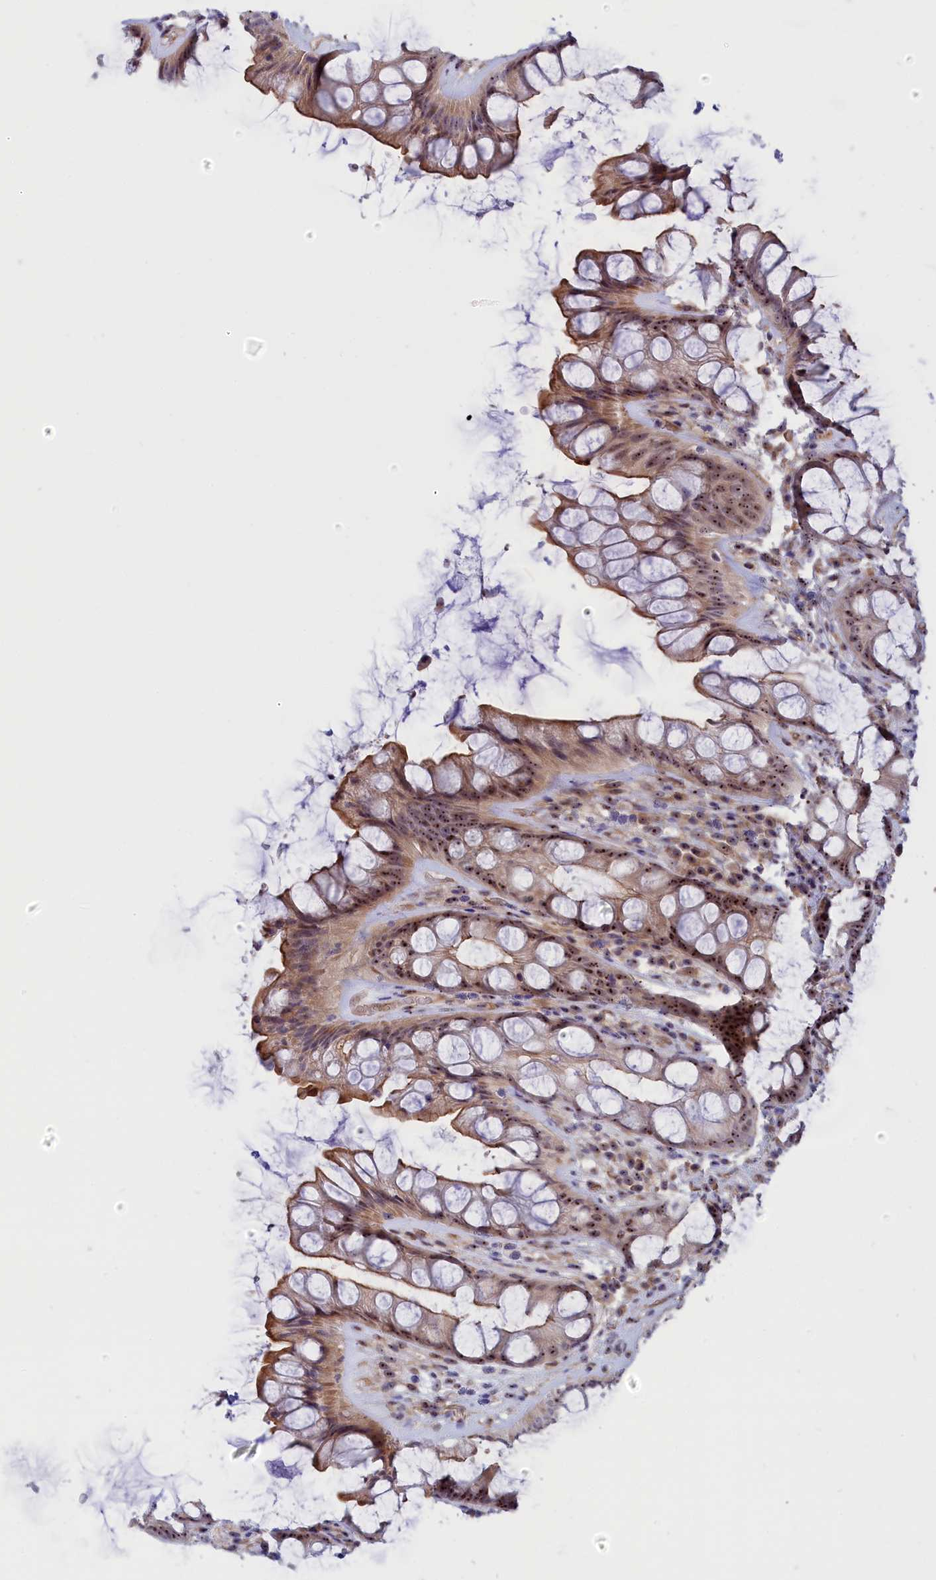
{"staining": {"intensity": "moderate", "quantity": ">75%", "location": "cytoplasmic/membranous,nuclear"}, "tissue": "rectum", "cell_type": "Glandular cells", "image_type": "normal", "snomed": [{"axis": "morphology", "description": "Normal tissue, NOS"}, {"axis": "topography", "description": "Rectum"}], "caption": "Rectum stained with IHC displays moderate cytoplasmic/membranous,nuclear expression in about >75% of glandular cells. (DAB IHC, brown staining for protein, blue staining for nuclei).", "gene": "DBNDD1", "patient": {"sex": "male", "age": 74}}